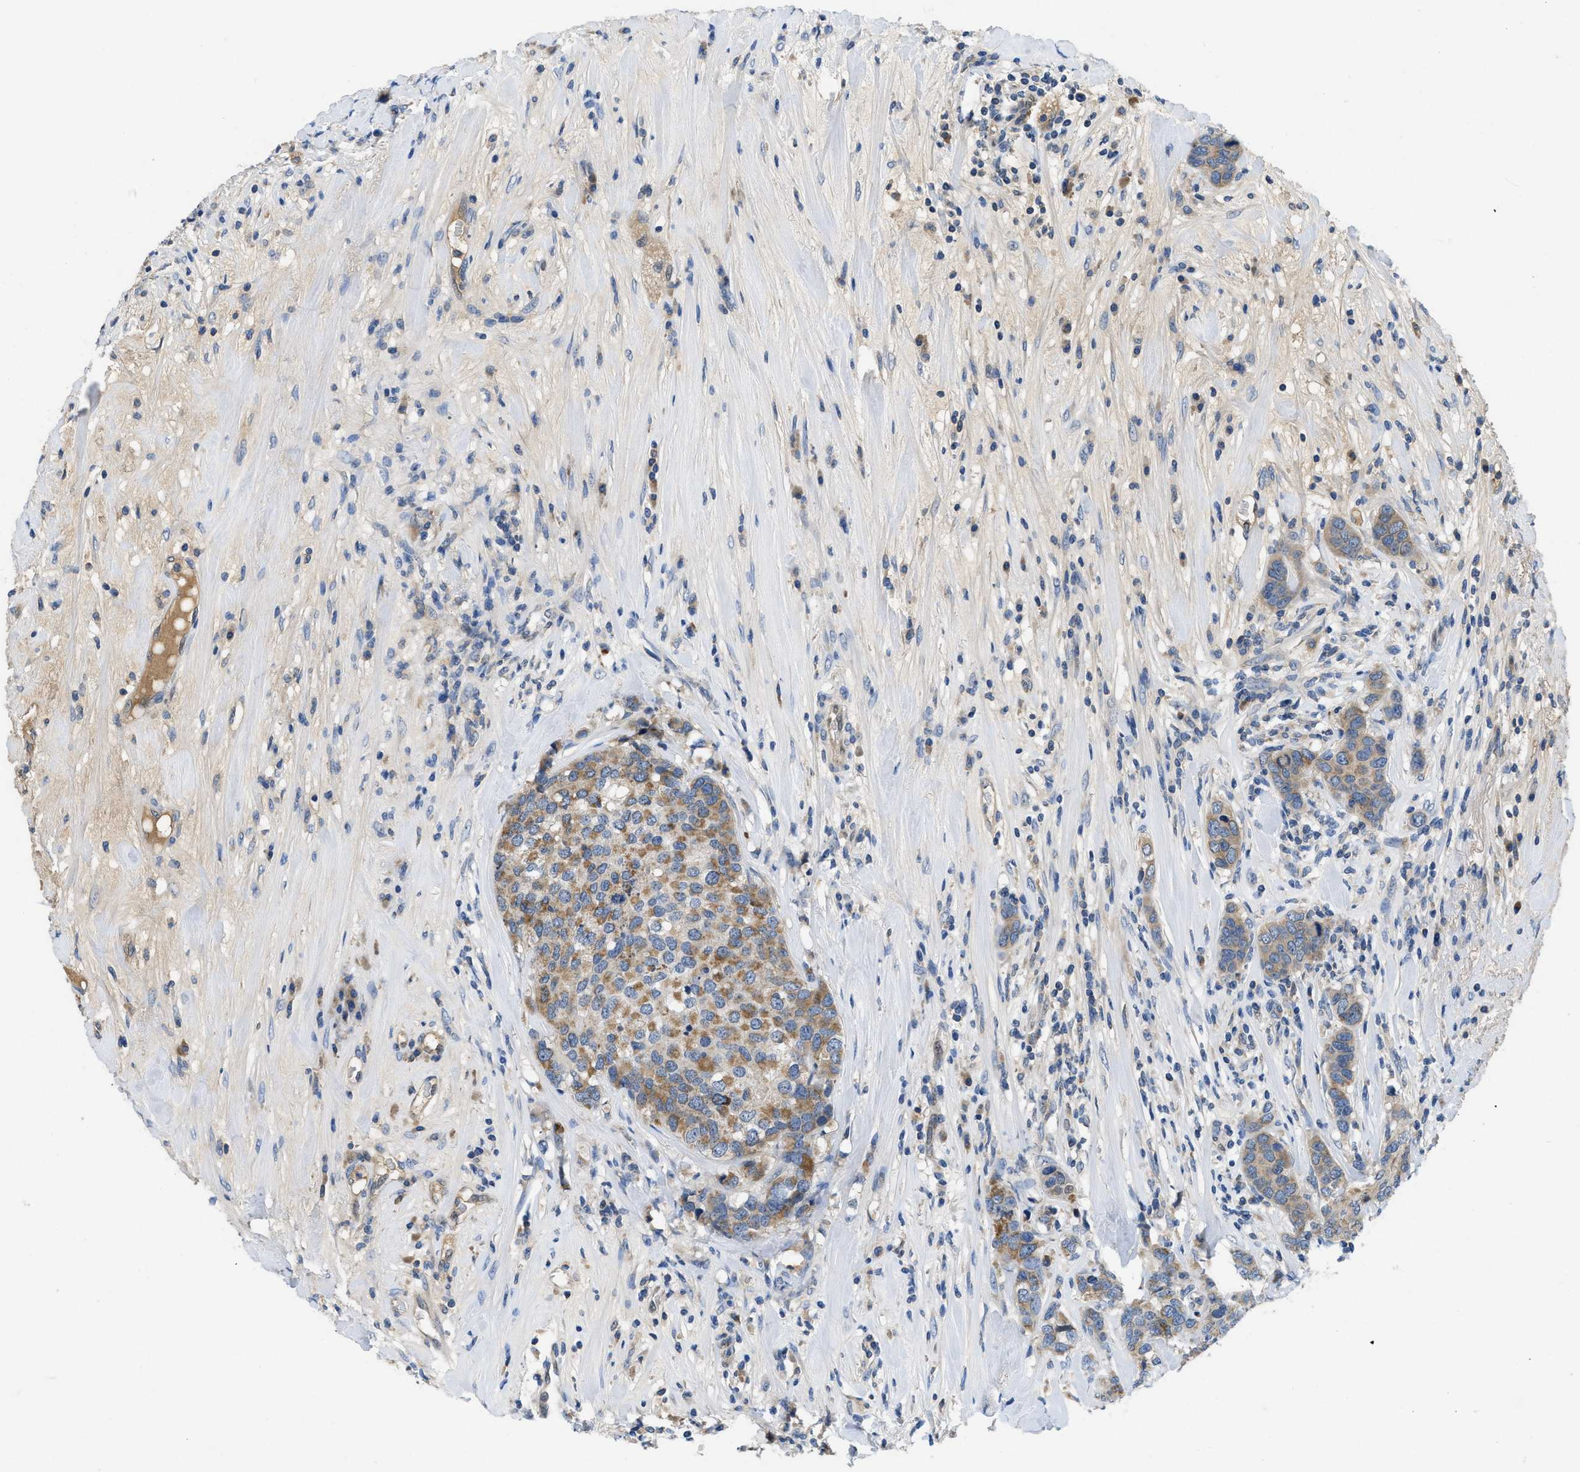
{"staining": {"intensity": "weak", "quantity": ">75%", "location": "cytoplasmic/membranous"}, "tissue": "breast cancer", "cell_type": "Tumor cells", "image_type": "cancer", "snomed": [{"axis": "morphology", "description": "Lobular carcinoma"}, {"axis": "topography", "description": "Breast"}], "caption": "Tumor cells exhibit weak cytoplasmic/membranous expression in about >75% of cells in lobular carcinoma (breast). The staining was performed using DAB (3,3'-diaminobenzidine), with brown indicating positive protein expression. Nuclei are stained blue with hematoxylin.", "gene": "PNKD", "patient": {"sex": "female", "age": 59}}